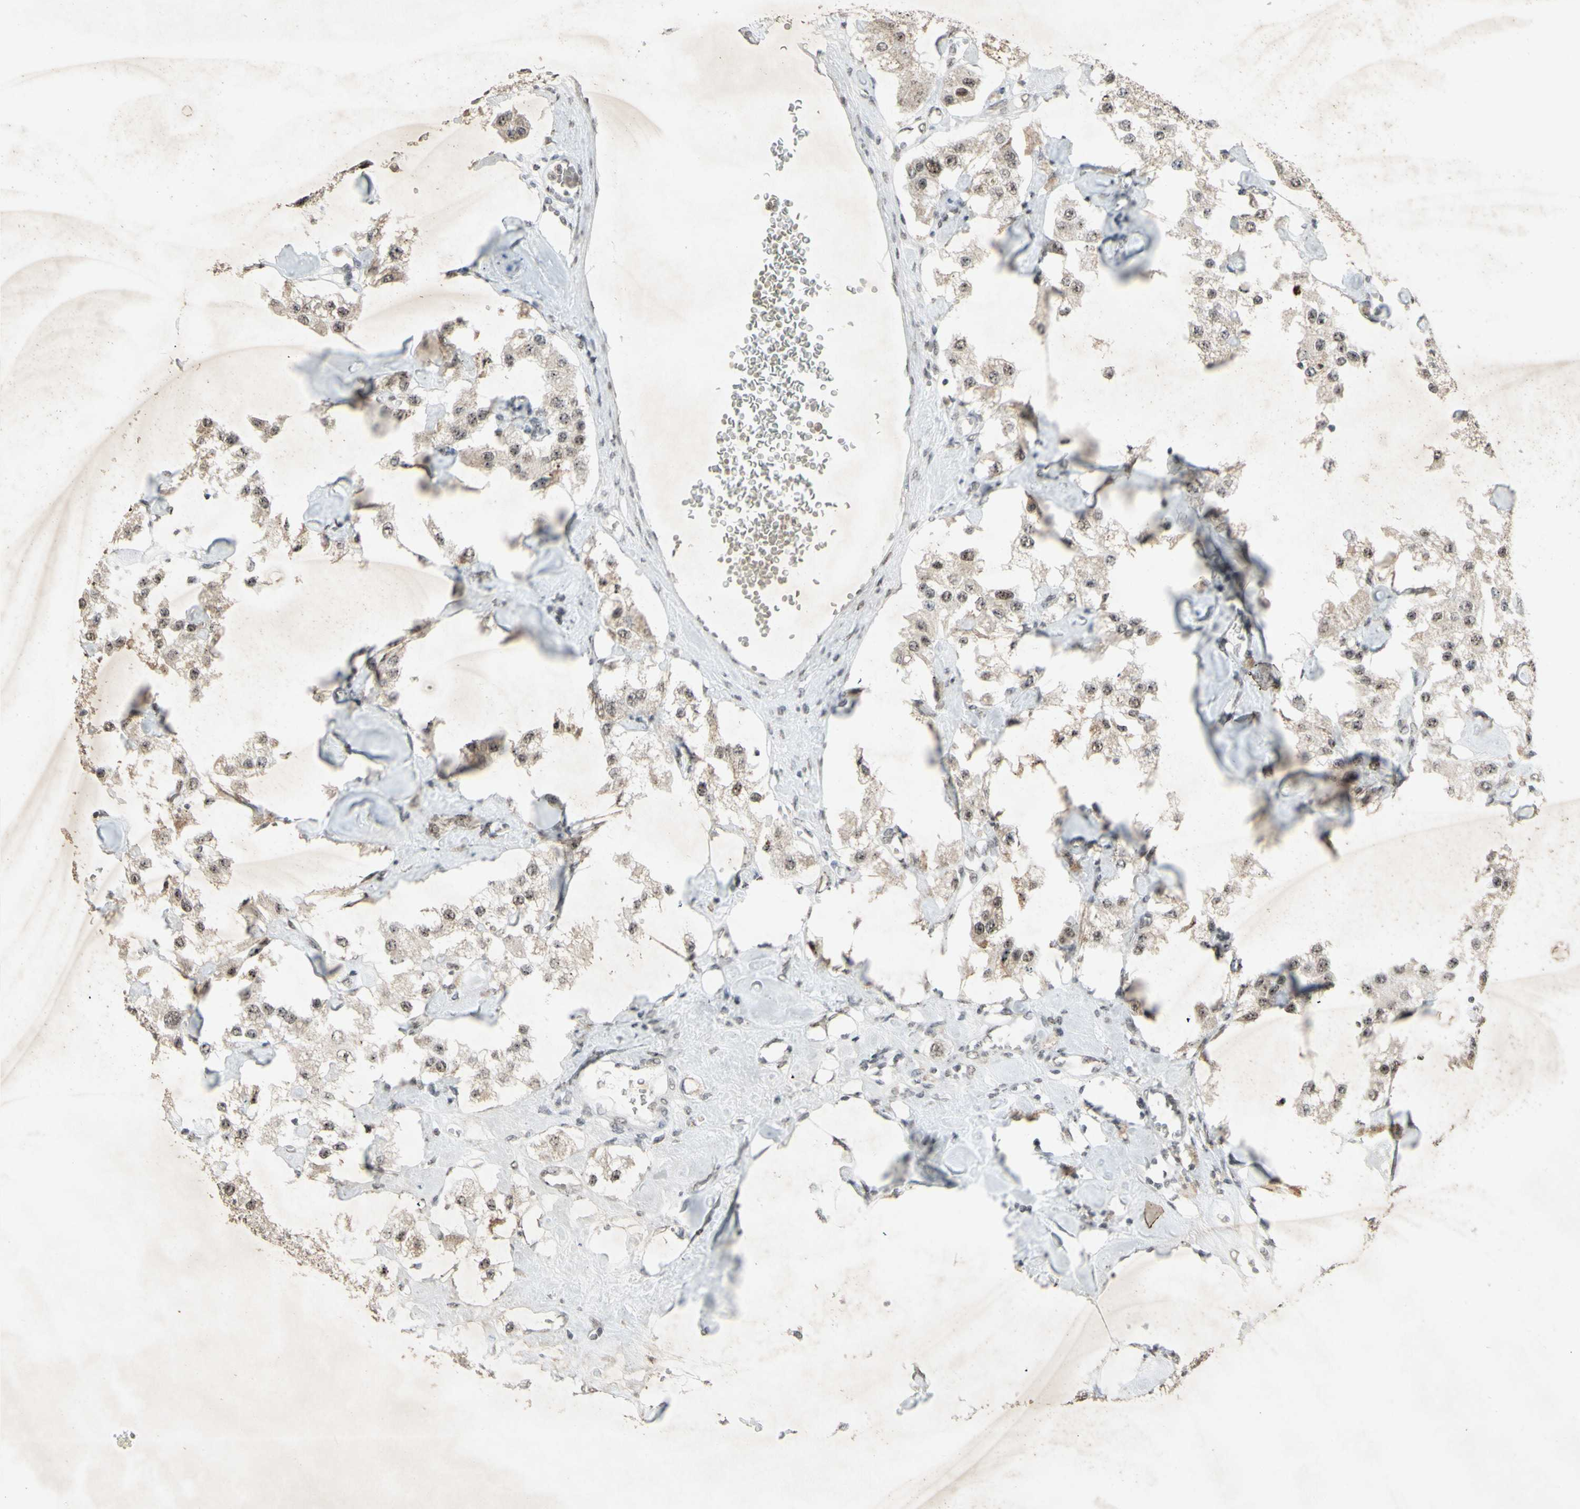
{"staining": {"intensity": "weak", "quantity": ">75%", "location": "cytoplasmic/membranous"}, "tissue": "carcinoid", "cell_type": "Tumor cells", "image_type": "cancer", "snomed": [{"axis": "morphology", "description": "Carcinoid, malignant, NOS"}, {"axis": "topography", "description": "Pancreas"}], "caption": "Immunohistochemical staining of human carcinoid (malignant) displays low levels of weak cytoplasmic/membranous expression in approximately >75% of tumor cells. (Stains: DAB (3,3'-diaminobenzidine) in brown, nuclei in blue, Microscopy: brightfield microscopy at high magnification).", "gene": "CENPB", "patient": {"sex": "male", "age": 41}}